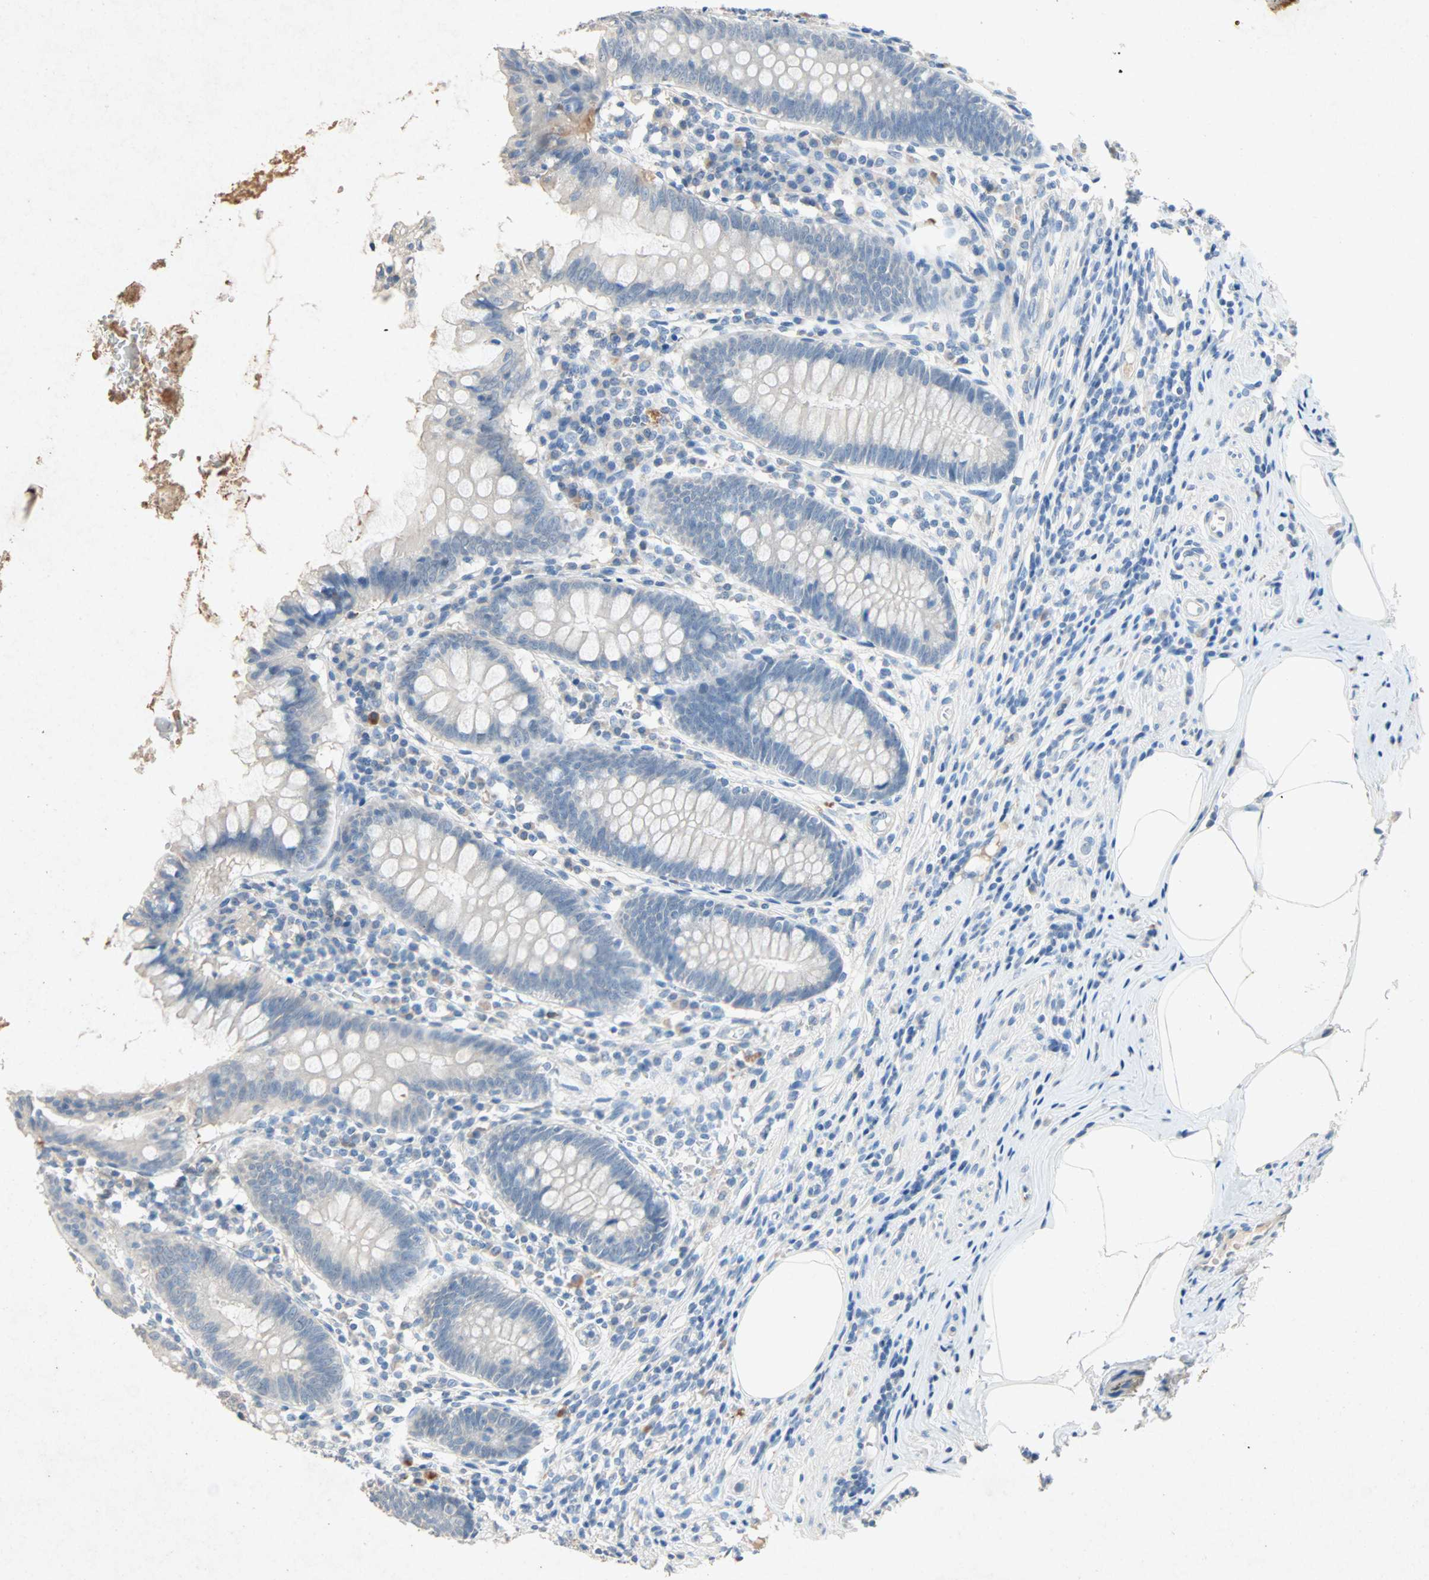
{"staining": {"intensity": "negative", "quantity": "none", "location": "none"}, "tissue": "appendix", "cell_type": "Glandular cells", "image_type": "normal", "snomed": [{"axis": "morphology", "description": "Normal tissue, NOS"}, {"axis": "topography", "description": "Appendix"}], "caption": "IHC of normal human appendix reveals no expression in glandular cells.", "gene": "PCDHB2", "patient": {"sex": "female", "age": 50}}